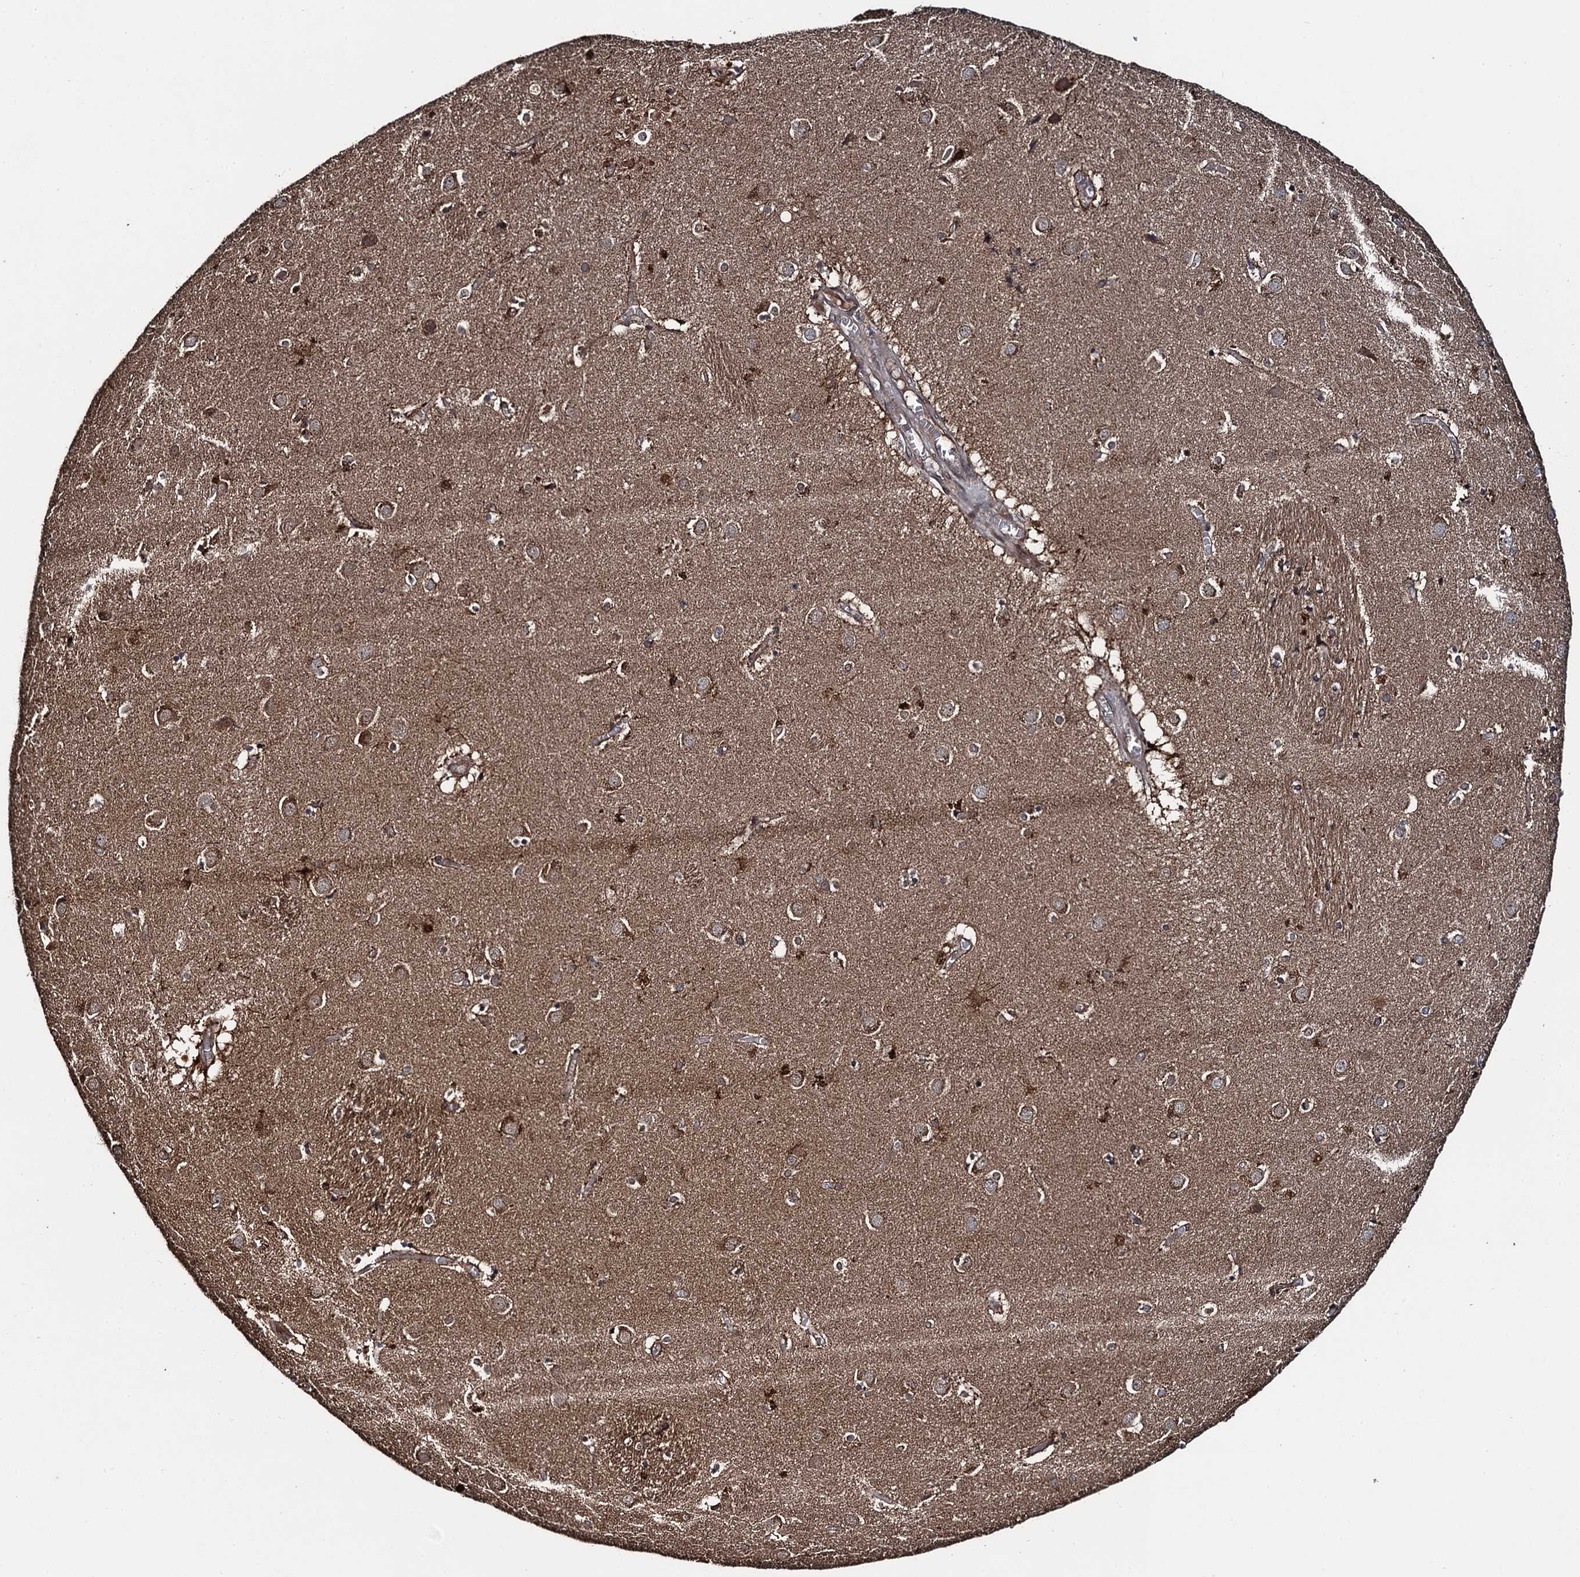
{"staining": {"intensity": "strong", "quantity": "25%-75%", "location": "cytoplasmic/membranous"}, "tissue": "caudate", "cell_type": "Glial cells", "image_type": "normal", "snomed": [{"axis": "morphology", "description": "Normal tissue, NOS"}, {"axis": "topography", "description": "Lateral ventricle wall"}], "caption": "Normal caudate demonstrates strong cytoplasmic/membranous positivity in approximately 25%-75% of glial cells, visualized by immunohistochemistry. (Stains: DAB (3,3'-diaminobenzidine) in brown, nuclei in blue, Microscopy: brightfield microscopy at high magnification).", "gene": "RHOBTB1", "patient": {"sex": "male", "age": 70}}